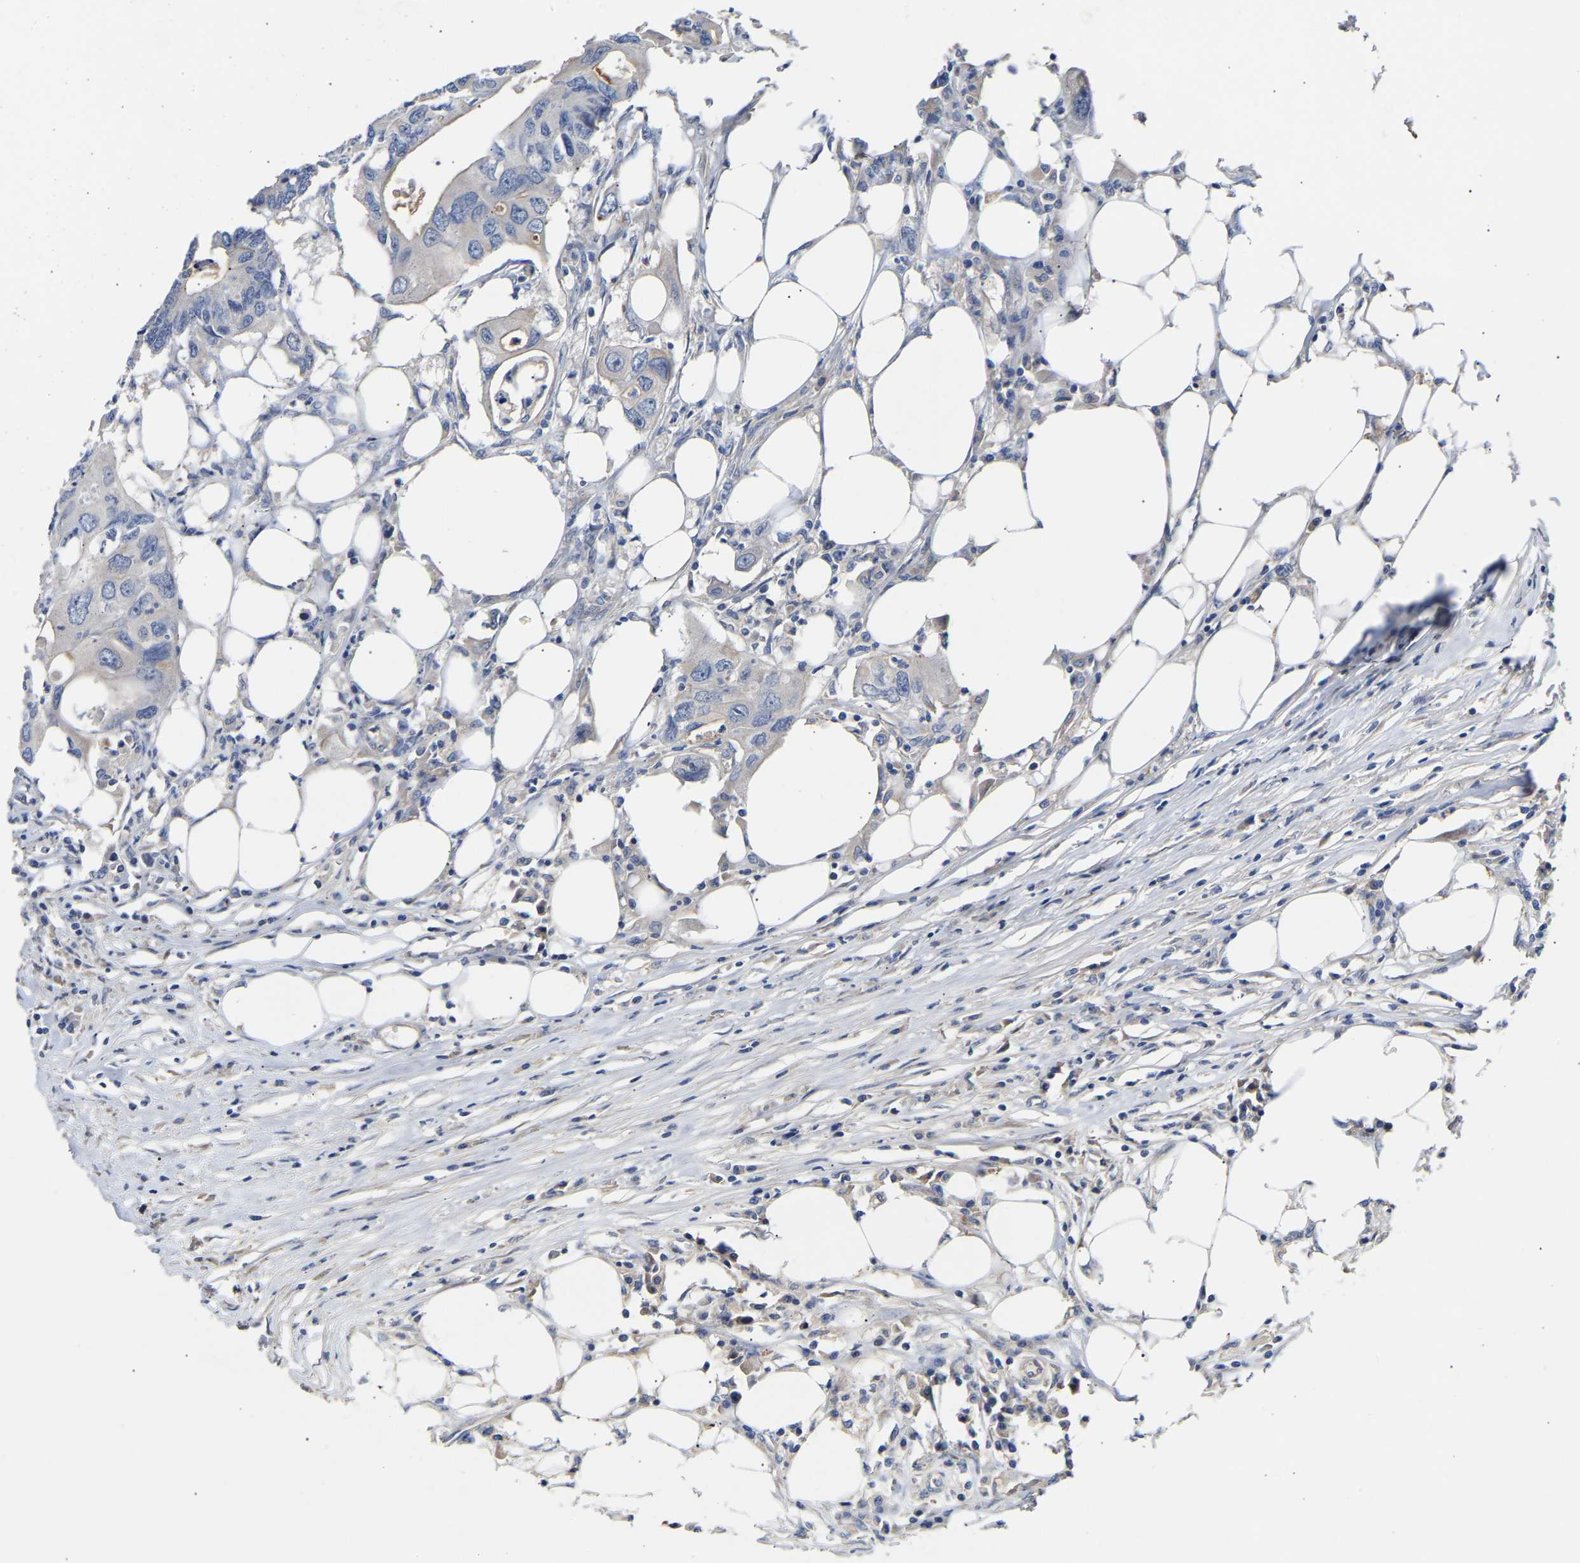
{"staining": {"intensity": "negative", "quantity": "none", "location": "none"}, "tissue": "colorectal cancer", "cell_type": "Tumor cells", "image_type": "cancer", "snomed": [{"axis": "morphology", "description": "Adenocarcinoma, NOS"}, {"axis": "topography", "description": "Colon"}], "caption": "IHC of human colorectal cancer (adenocarcinoma) displays no expression in tumor cells. Nuclei are stained in blue.", "gene": "KASH5", "patient": {"sex": "male", "age": 71}}